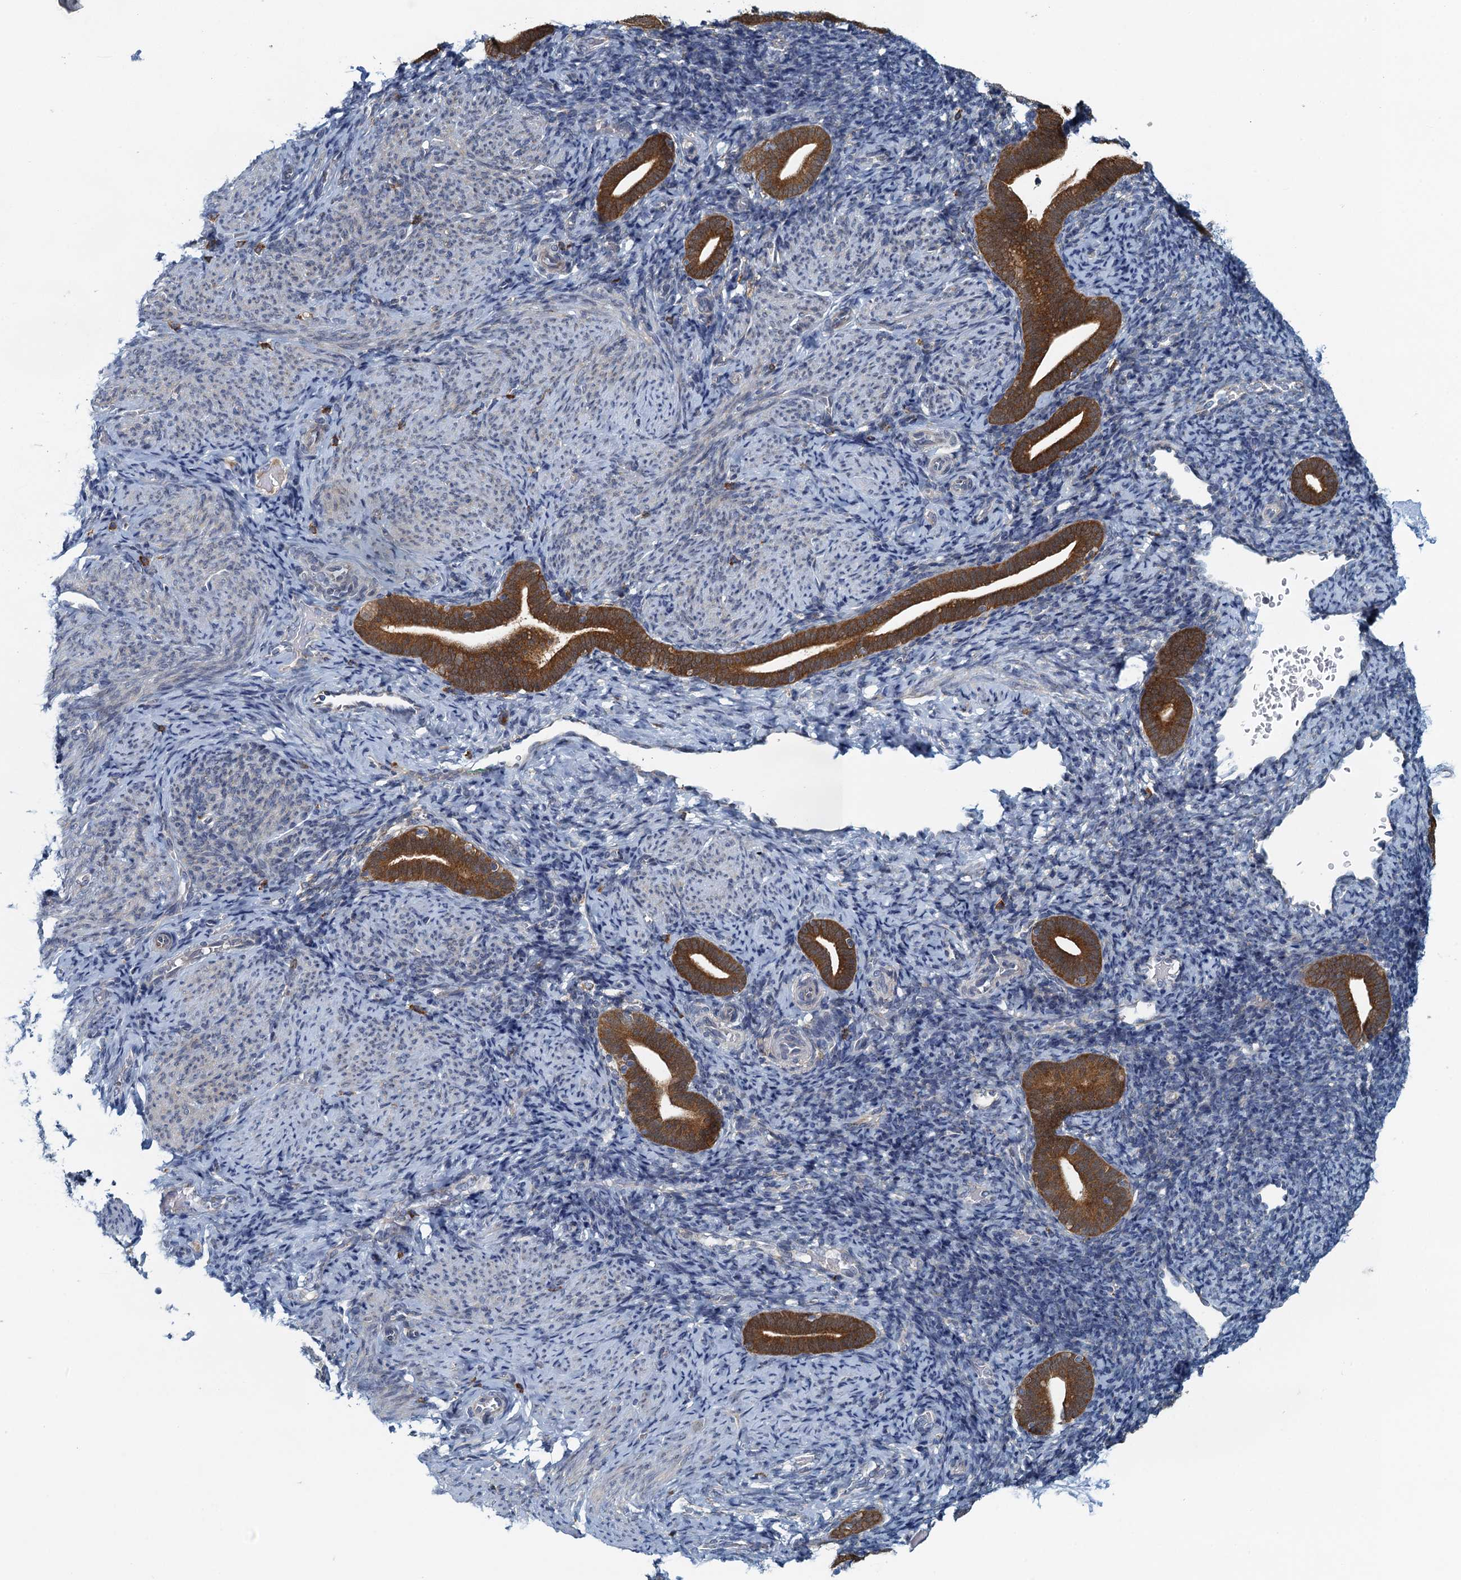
{"staining": {"intensity": "negative", "quantity": "none", "location": "none"}, "tissue": "endometrium", "cell_type": "Cells in endometrial stroma", "image_type": "normal", "snomed": [{"axis": "morphology", "description": "Normal tissue, NOS"}, {"axis": "topography", "description": "Endometrium"}], "caption": "Histopathology image shows no protein staining in cells in endometrial stroma of normal endometrium. Nuclei are stained in blue.", "gene": "ALG2", "patient": {"sex": "female", "age": 51}}